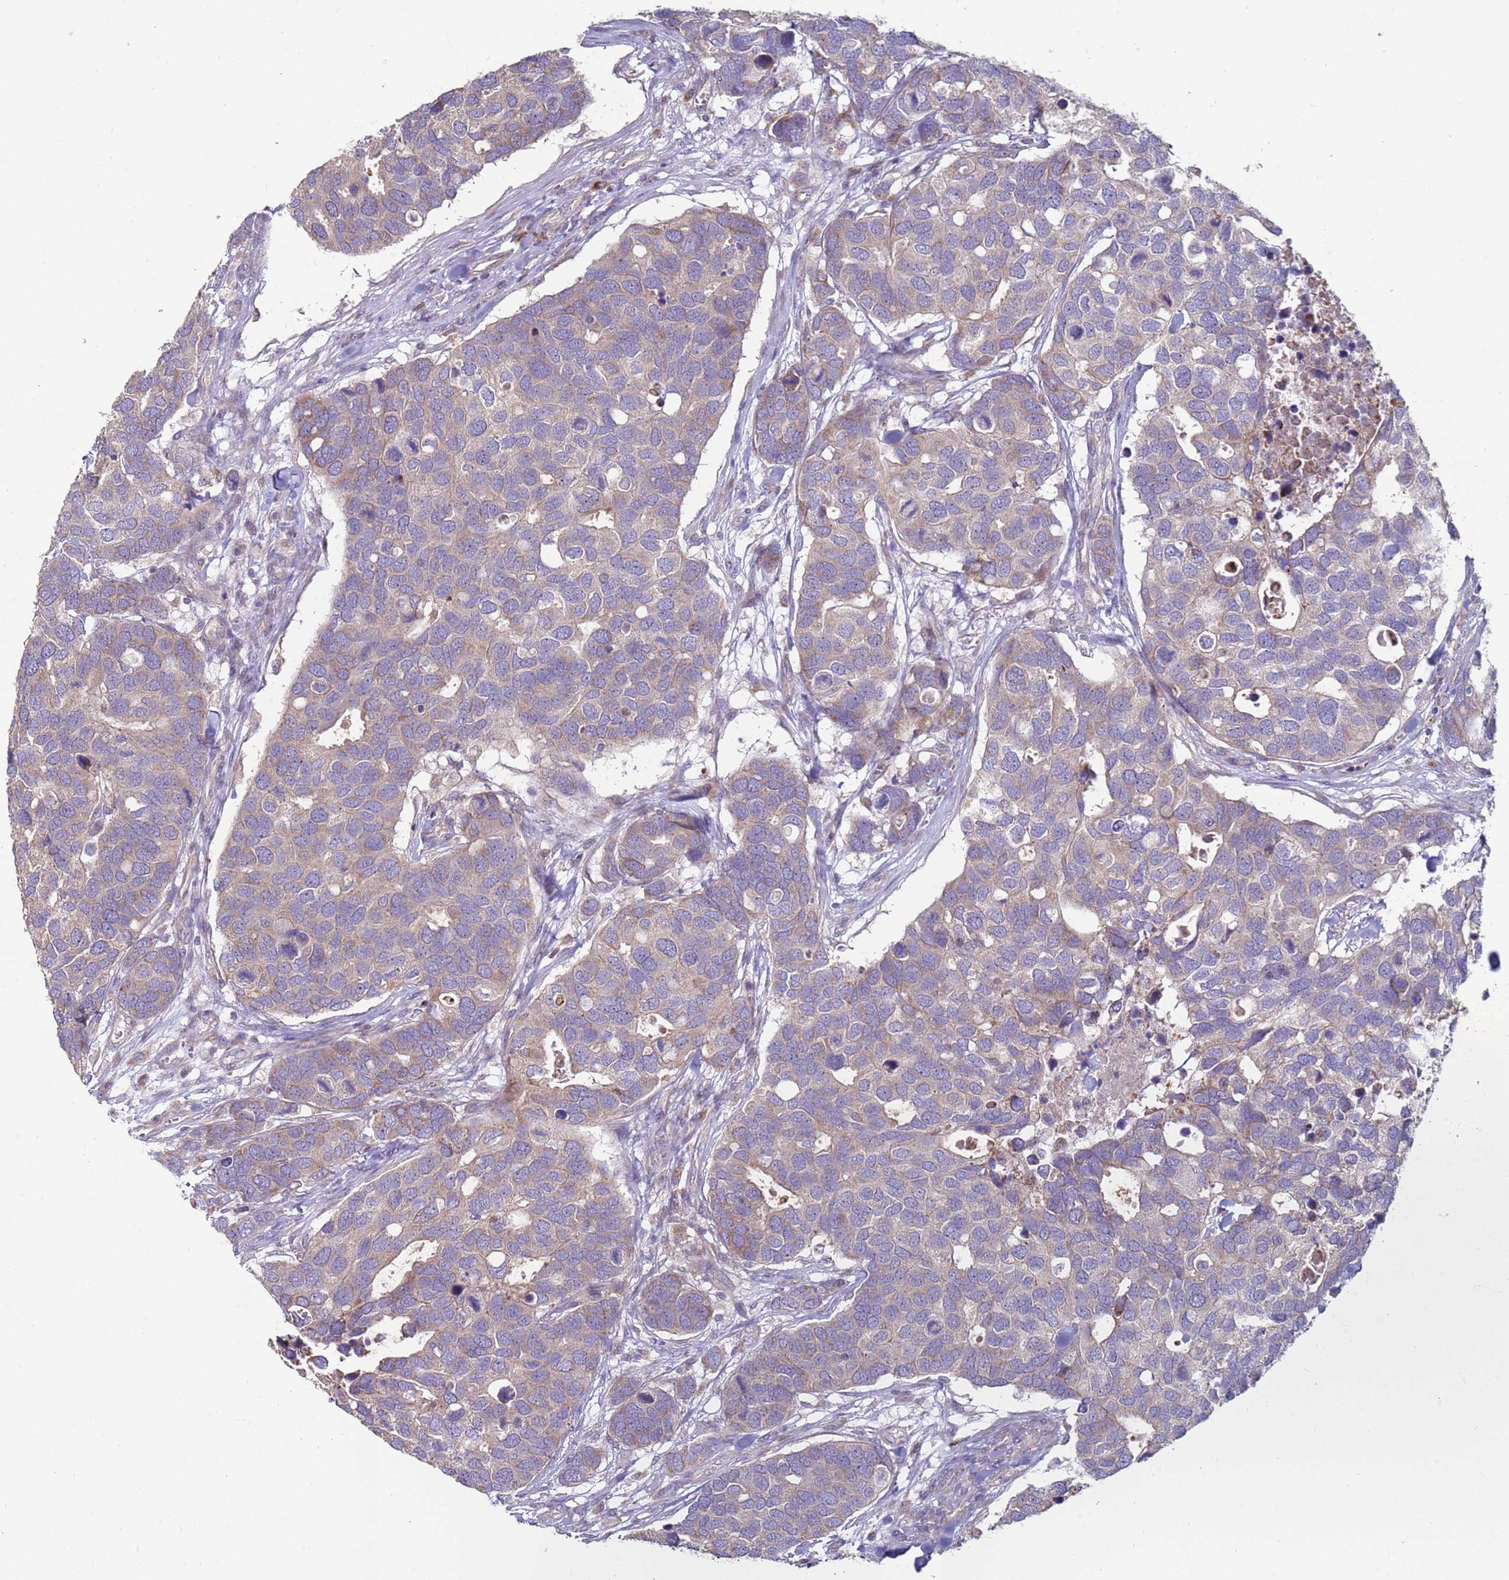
{"staining": {"intensity": "weak", "quantity": "<25%", "location": "cytoplasmic/membranous"}, "tissue": "breast cancer", "cell_type": "Tumor cells", "image_type": "cancer", "snomed": [{"axis": "morphology", "description": "Duct carcinoma"}, {"axis": "topography", "description": "Breast"}], "caption": "DAB immunohistochemical staining of human breast cancer exhibits no significant positivity in tumor cells. (Stains: DAB (3,3'-diaminobenzidine) immunohistochemistry with hematoxylin counter stain, Microscopy: brightfield microscopy at high magnification).", "gene": "DIP2B", "patient": {"sex": "female", "age": 83}}